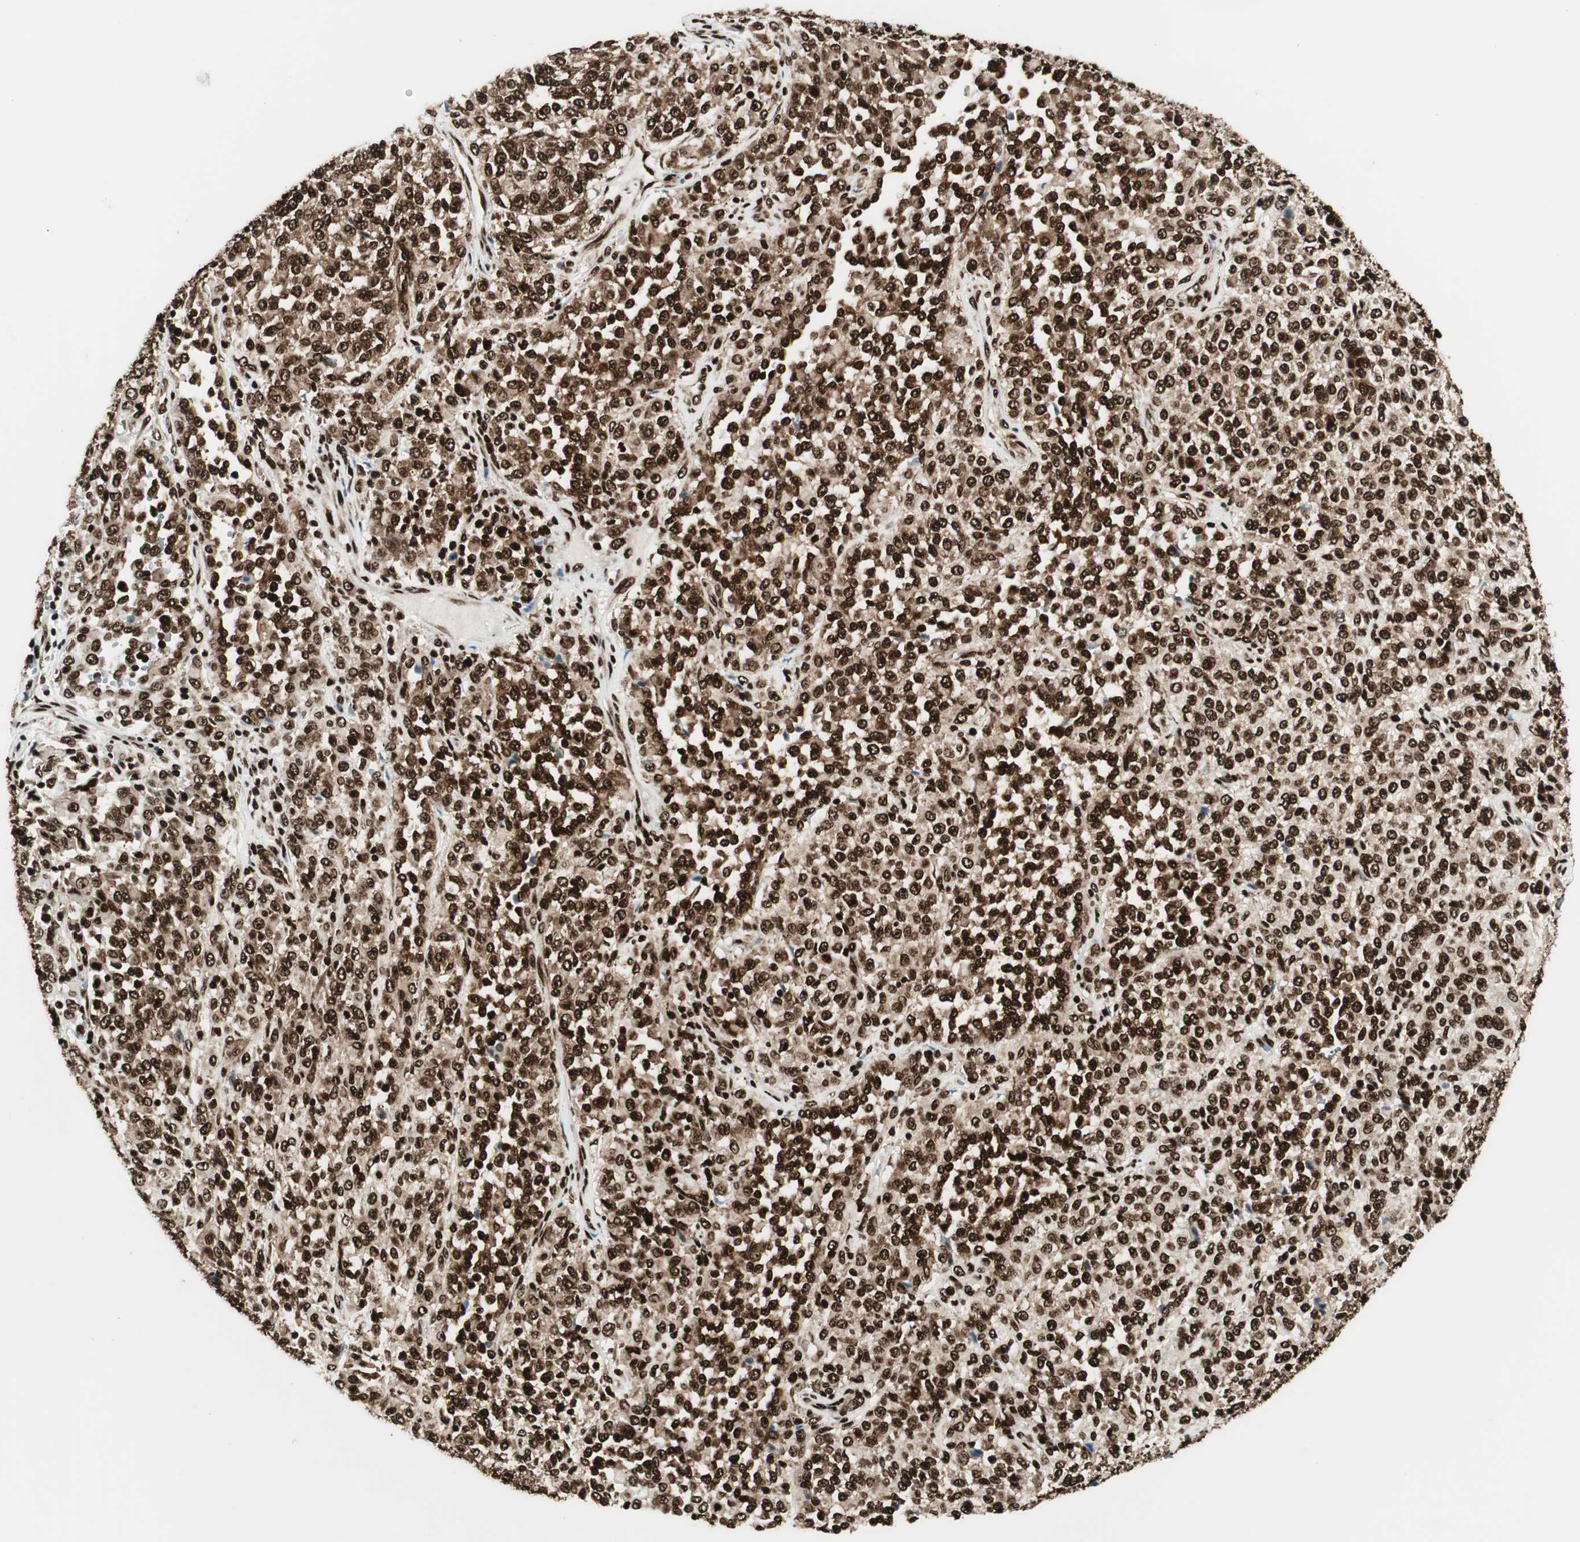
{"staining": {"intensity": "strong", "quantity": ">75%", "location": "nuclear"}, "tissue": "melanoma", "cell_type": "Tumor cells", "image_type": "cancer", "snomed": [{"axis": "morphology", "description": "Malignant melanoma, Metastatic site"}, {"axis": "topography", "description": "Pancreas"}], "caption": "Brown immunohistochemical staining in malignant melanoma (metastatic site) demonstrates strong nuclear expression in approximately >75% of tumor cells.", "gene": "EWSR1", "patient": {"sex": "female", "age": 30}}